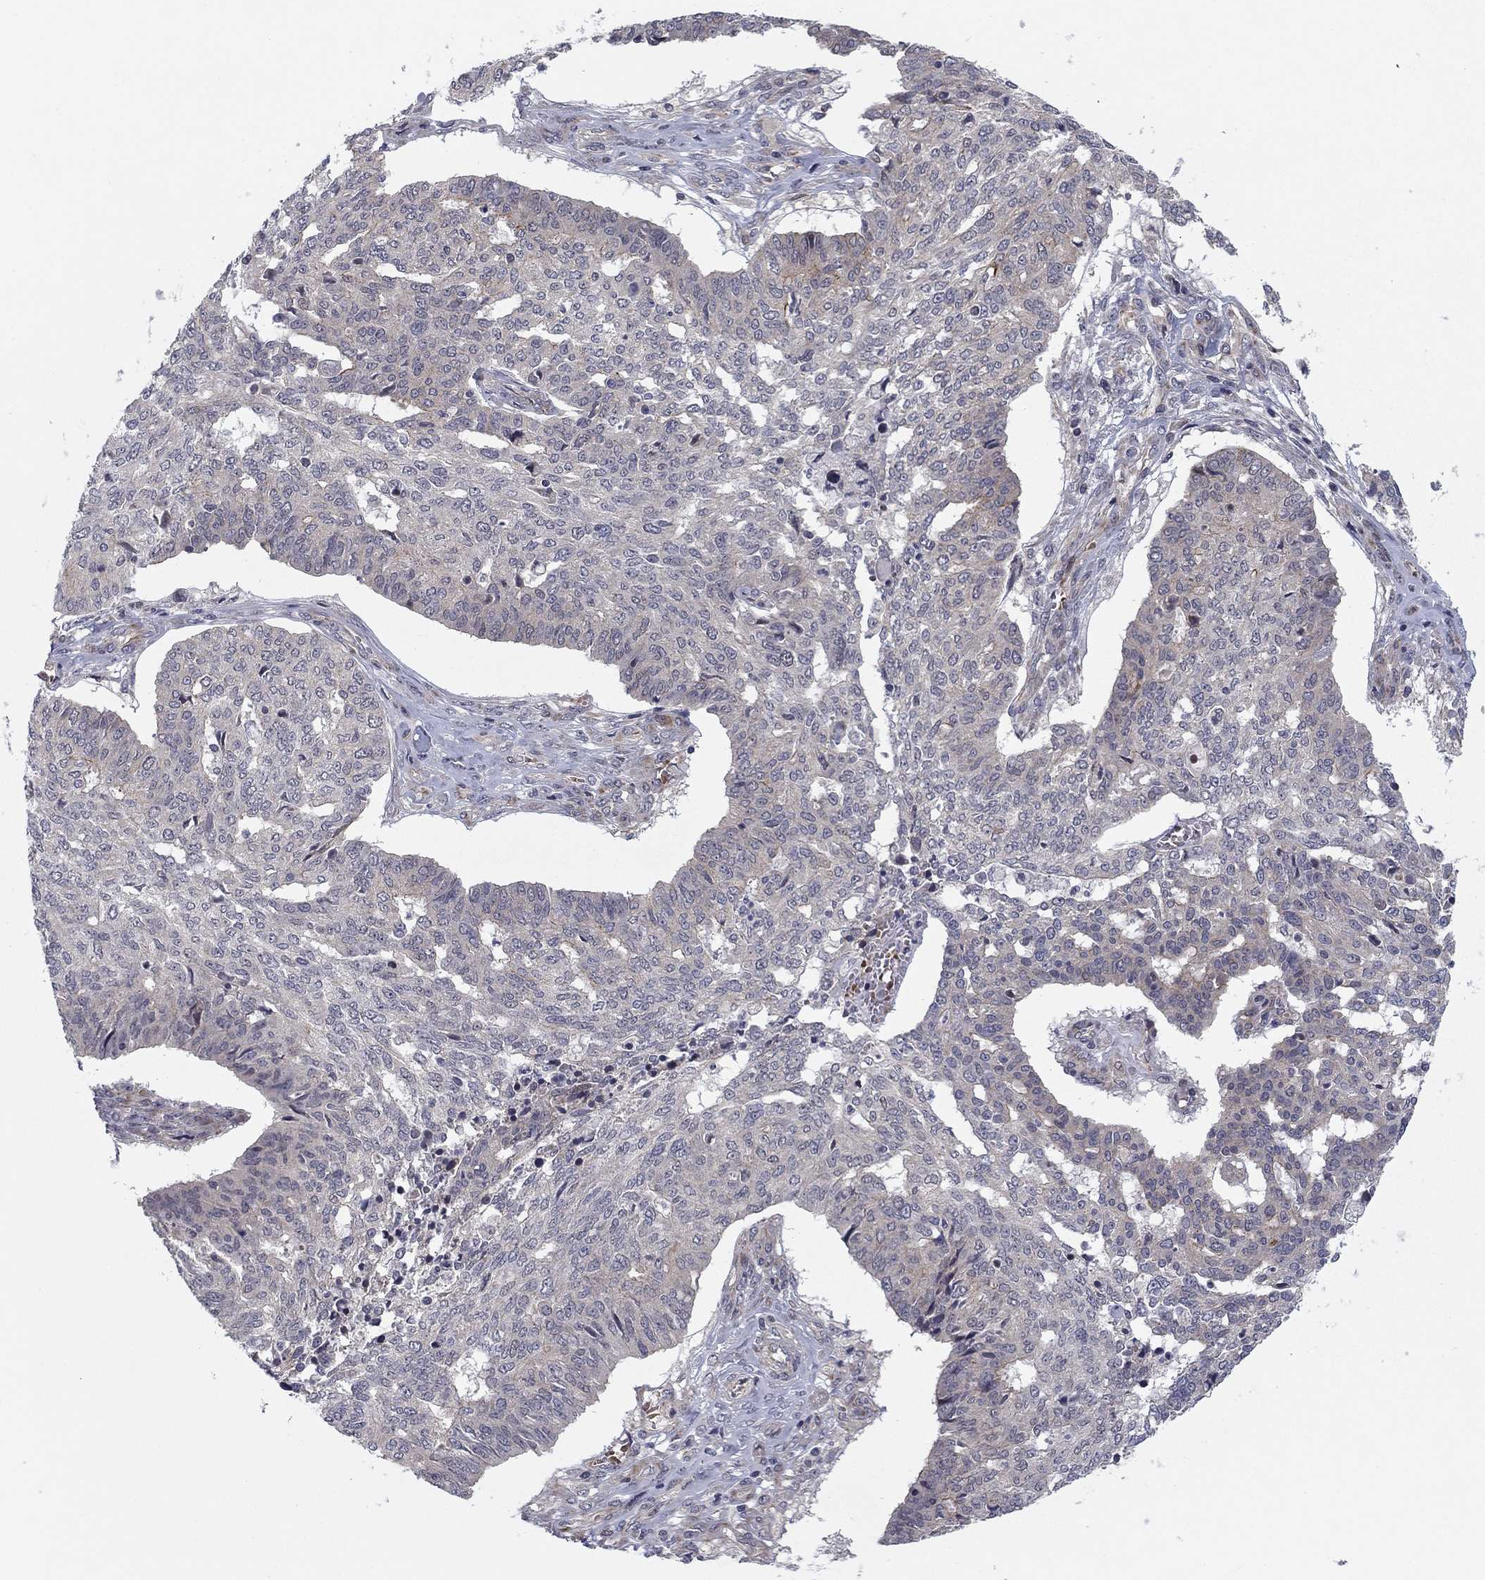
{"staining": {"intensity": "moderate", "quantity": "<25%", "location": "cytoplasmic/membranous"}, "tissue": "ovarian cancer", "cell_type": "Tumor cells", "image_type": "cancer", "snomed": [{"axis": "morphology", "description": "Cystadenocarcinoma, serous, NOS"}, {"axis": "topography", "description": "Ovary"}], "caption": "A brown stain highlights moderate cytoplasmic/membranous positivity of a protein in human ovarian serous cystadenocarcinoma tumor cells. (DAB IHC, brown staining for protein, blue staining for nuclei).", "gene": "BCL11A", "patient": {"sex": "female", "age": 67}}